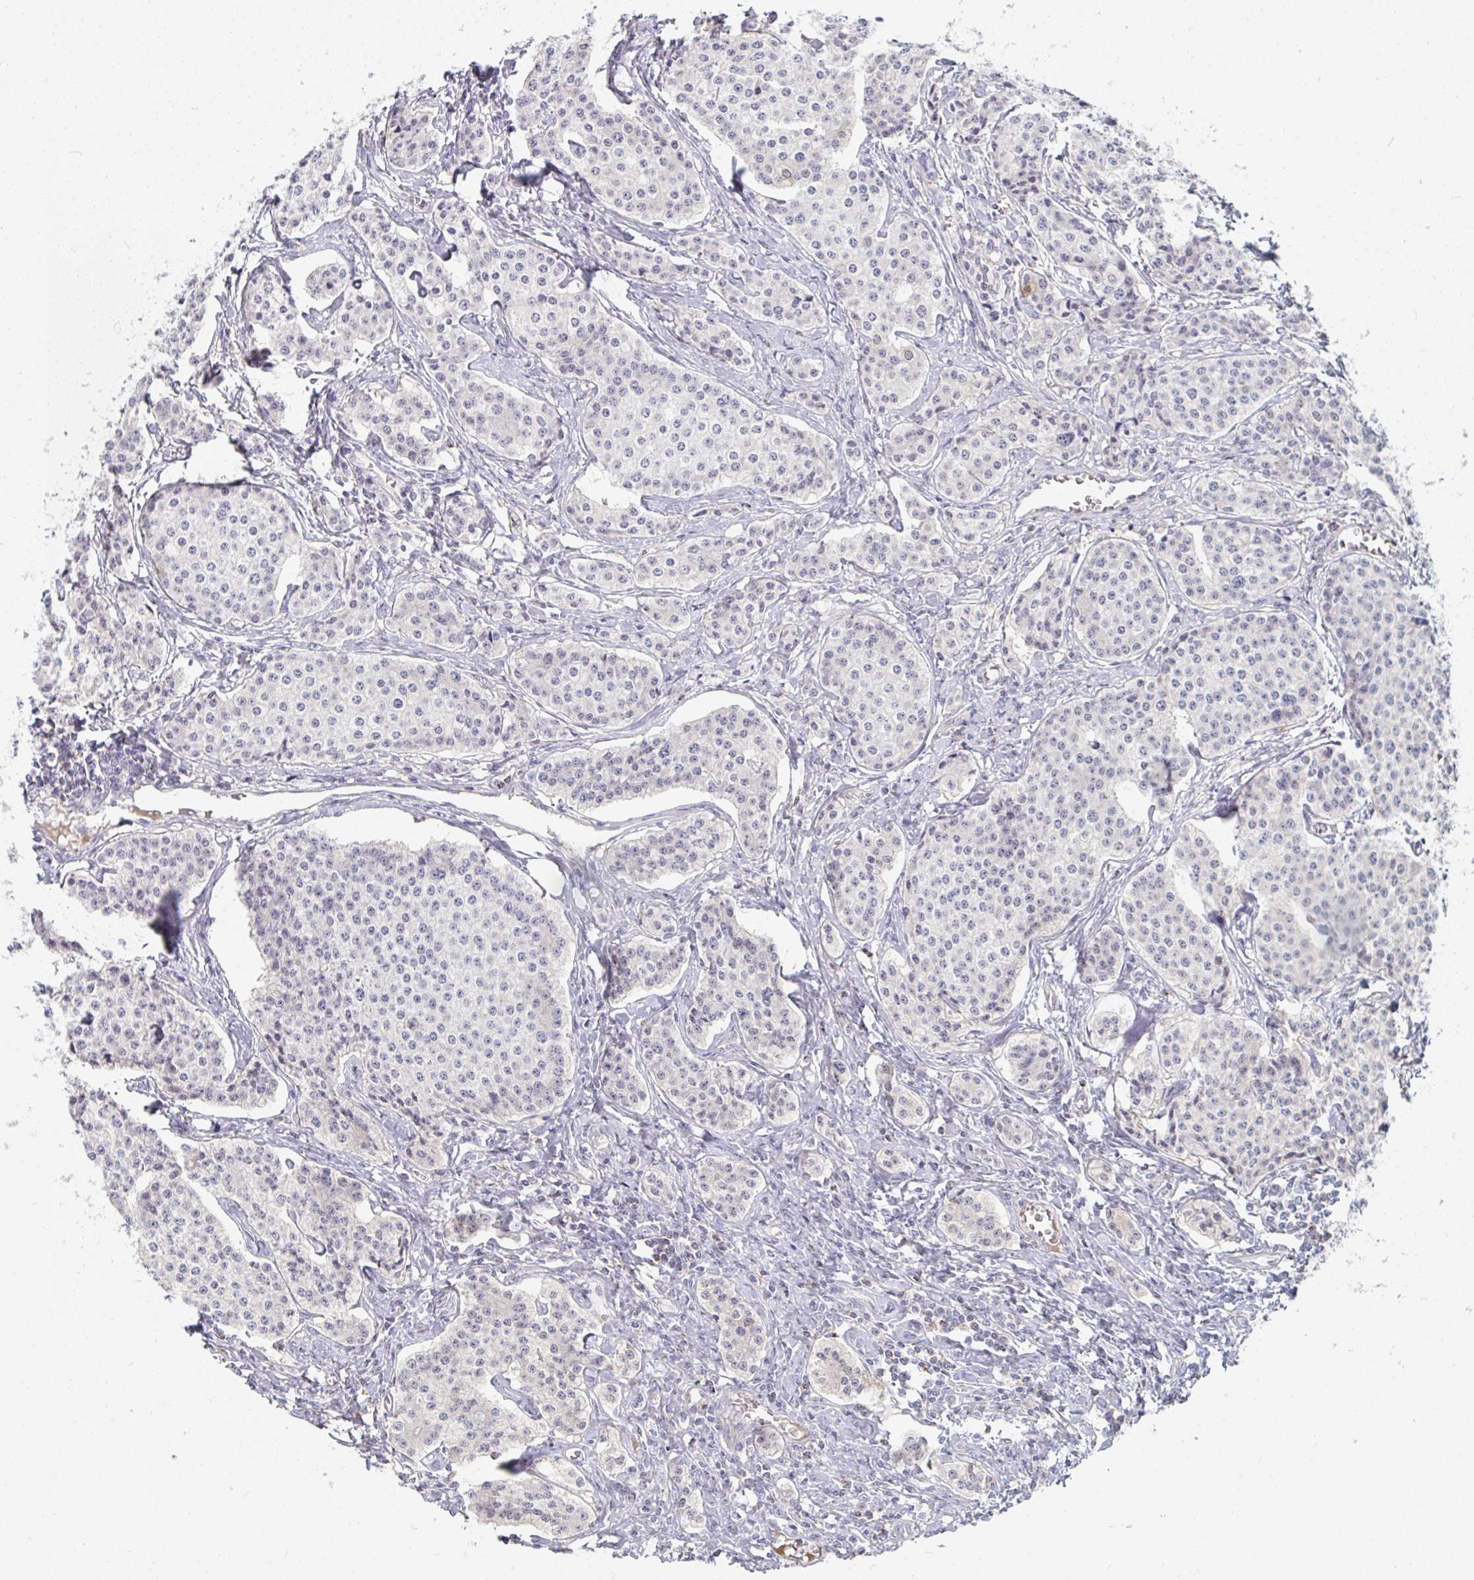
{"staining": {"intensity": "negative", "quantity": "none", "location": "none"}, "tissue": "carcinoid", "cell_type": "Tumor cells", "image_type": "cancer", "snomed": [{"axis": "morphology", "description": "Carcinoid, malignant, NOS"}, {"axis": "topography", "description": "Small intestine"}], "caption": "This is a histopathology image of IHC staining of carcinoid, which shows no positivity in tumor cells.", "gene": "MGAM2", "patient": {"sex": "female", "age": 64}}